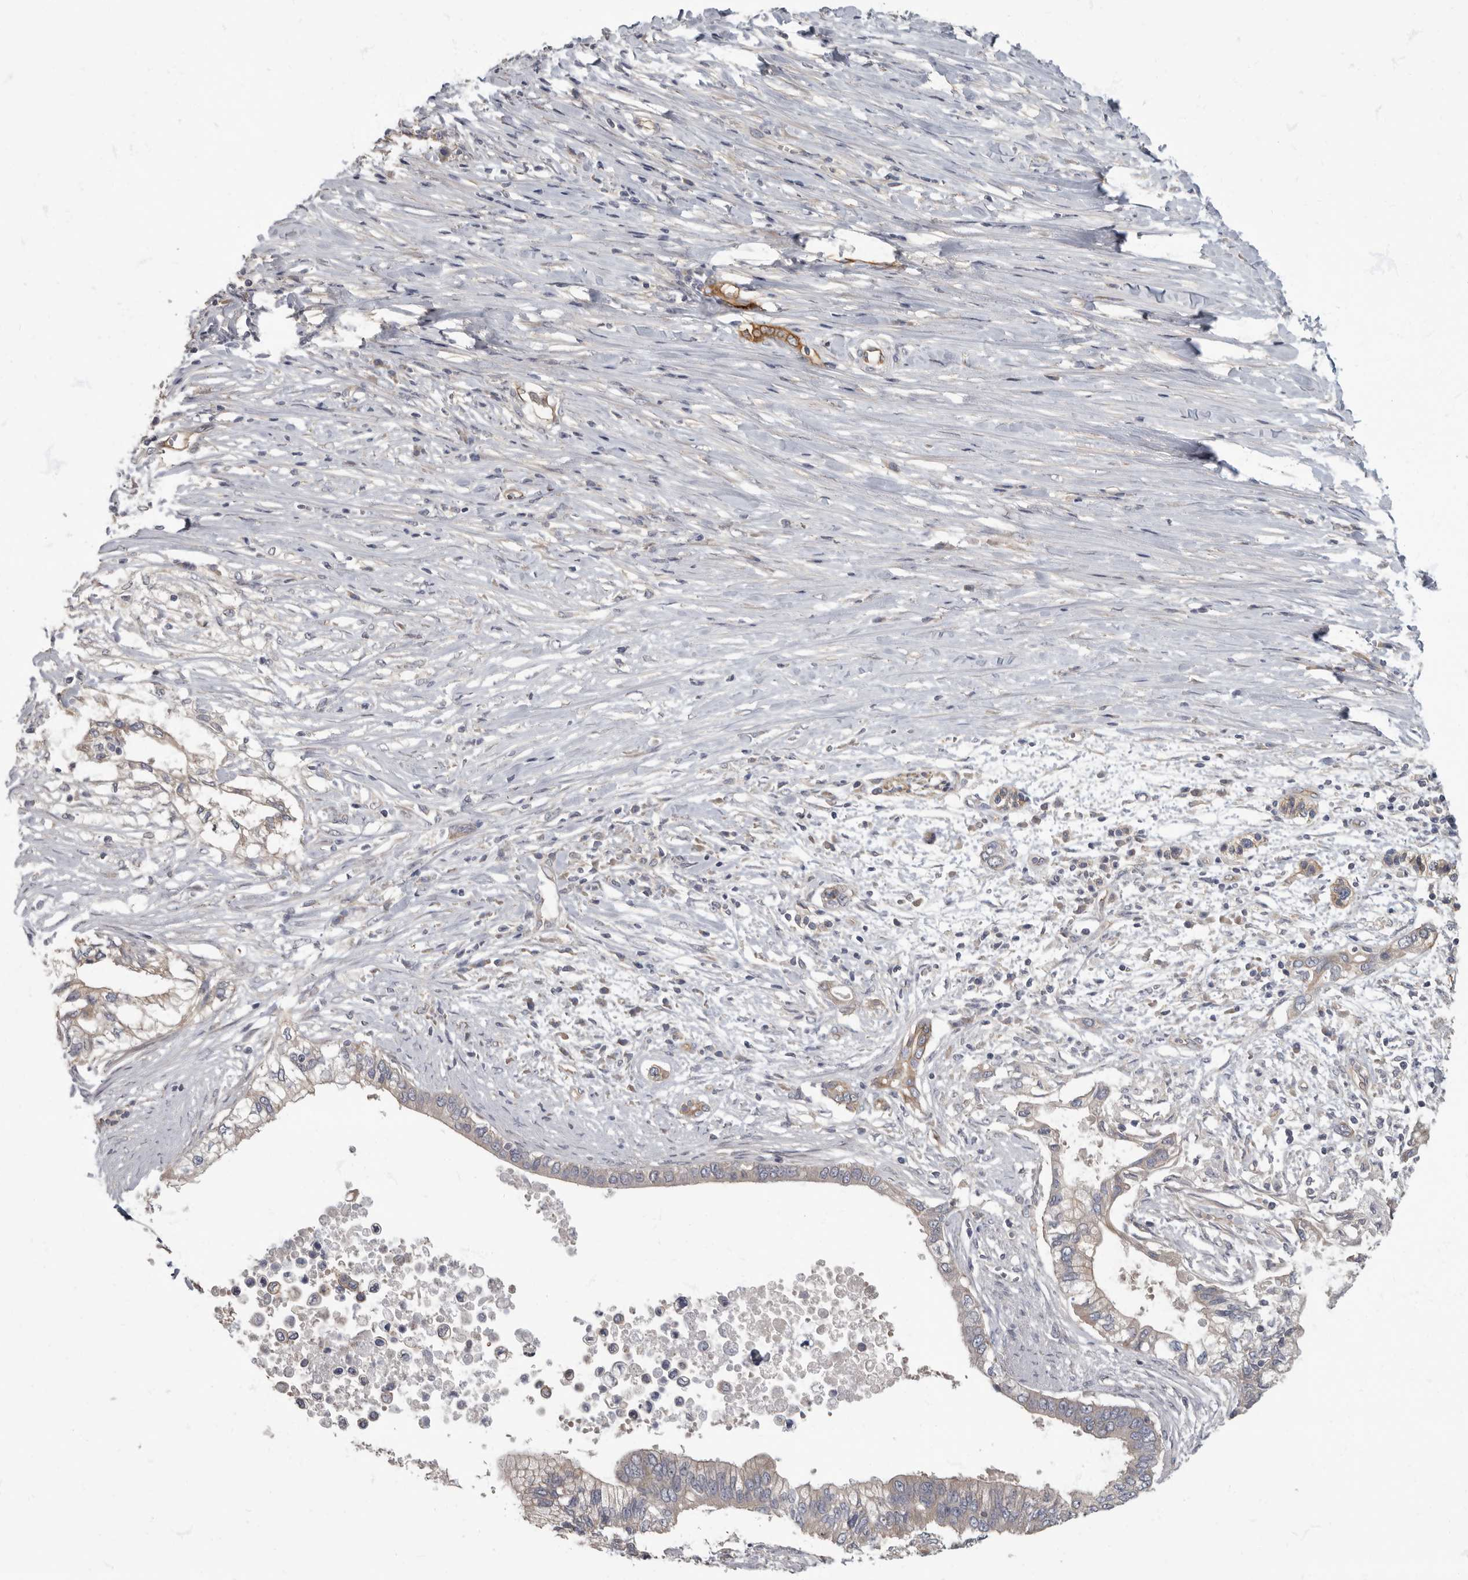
{"staining": {"intensity": "negative", "quantity": "none", "location": "none"}, "tissue": "pancreatic cancer", "cell_type": "Tumor cells", "image_type": "cancer", "snomed": [{"axis": "morphology", "description": "Normal tissue, NOS"}, {"axis": "morphology", "description": "Adenocarcinoma, NOS"}, {"axis": "topography", "description": "Pancreas"}, {"axis": "topography", "description": "Peripheral nerve tissue"}], "caption": "Immunohistochemistry (IHC) of pancreatic adenocarcinoma shows no positivity in tumor cells. (DAB (3,3'-diaminobenzidine) immunohistochemistry (IHC) visualized using brightfield microscopy, high magnification).", "gene": "PDK1", "patient": {"sex": "male", "age": 59}}